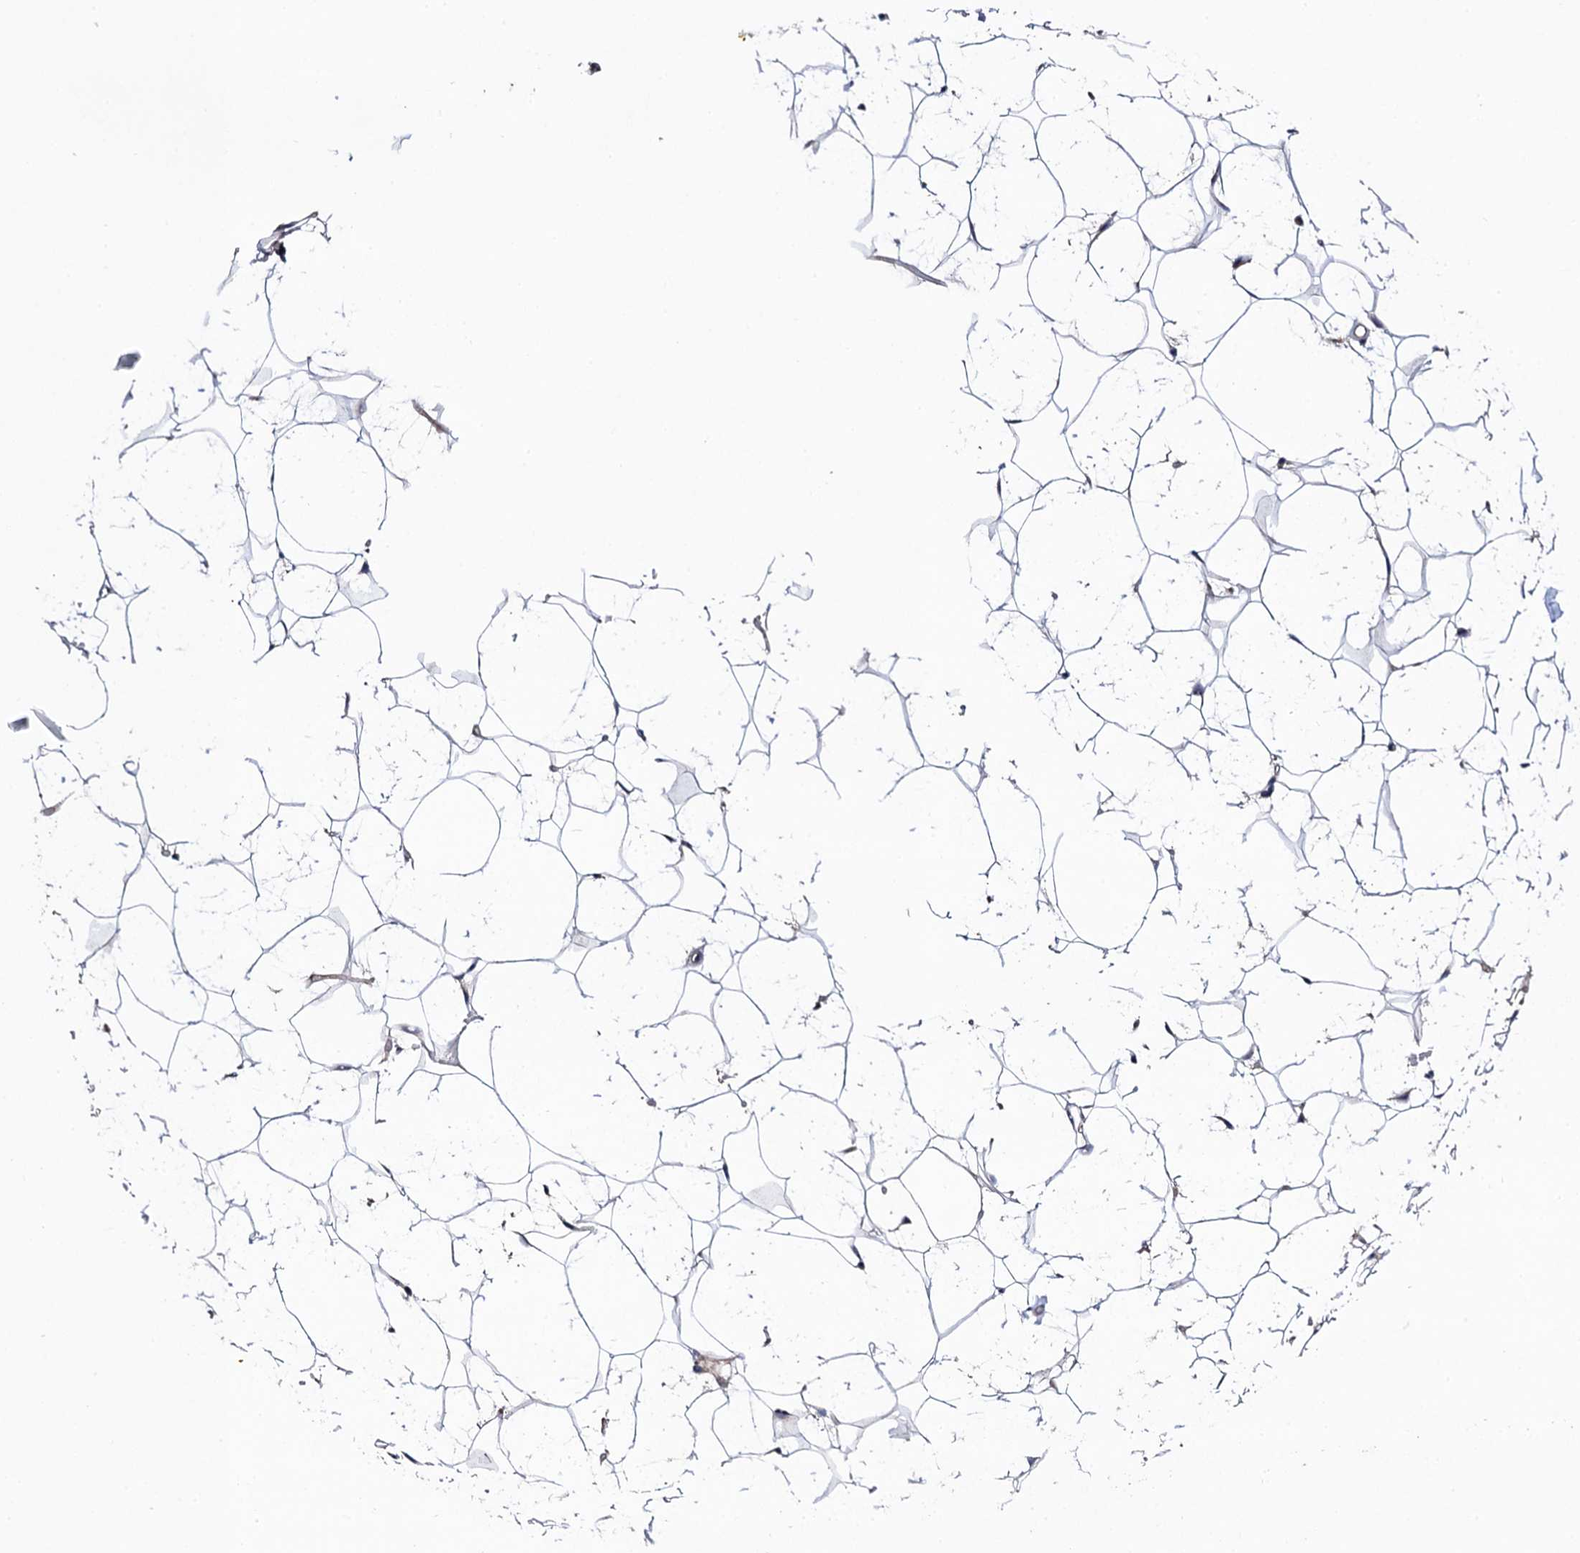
{"staining": {"intensity": "weak", "quantity": "<25%", "location": "cytoplasmic/membranous"}, "tissue": "adipose tissue", "cell_type": "Adipocytes", "image_type": "normal", "snomed": [{"axis": "morphology", "description": "Normal tissue, NOS"}, {"axis": "topography", "description": "Breast"}], "caption": "Human adipose tissue stained for a protein using immunohistochemistry (IHC) displays no positivity in adipocytes.", "gene": "IP6K1", "patient": {"sex": "female", "age": 26}}